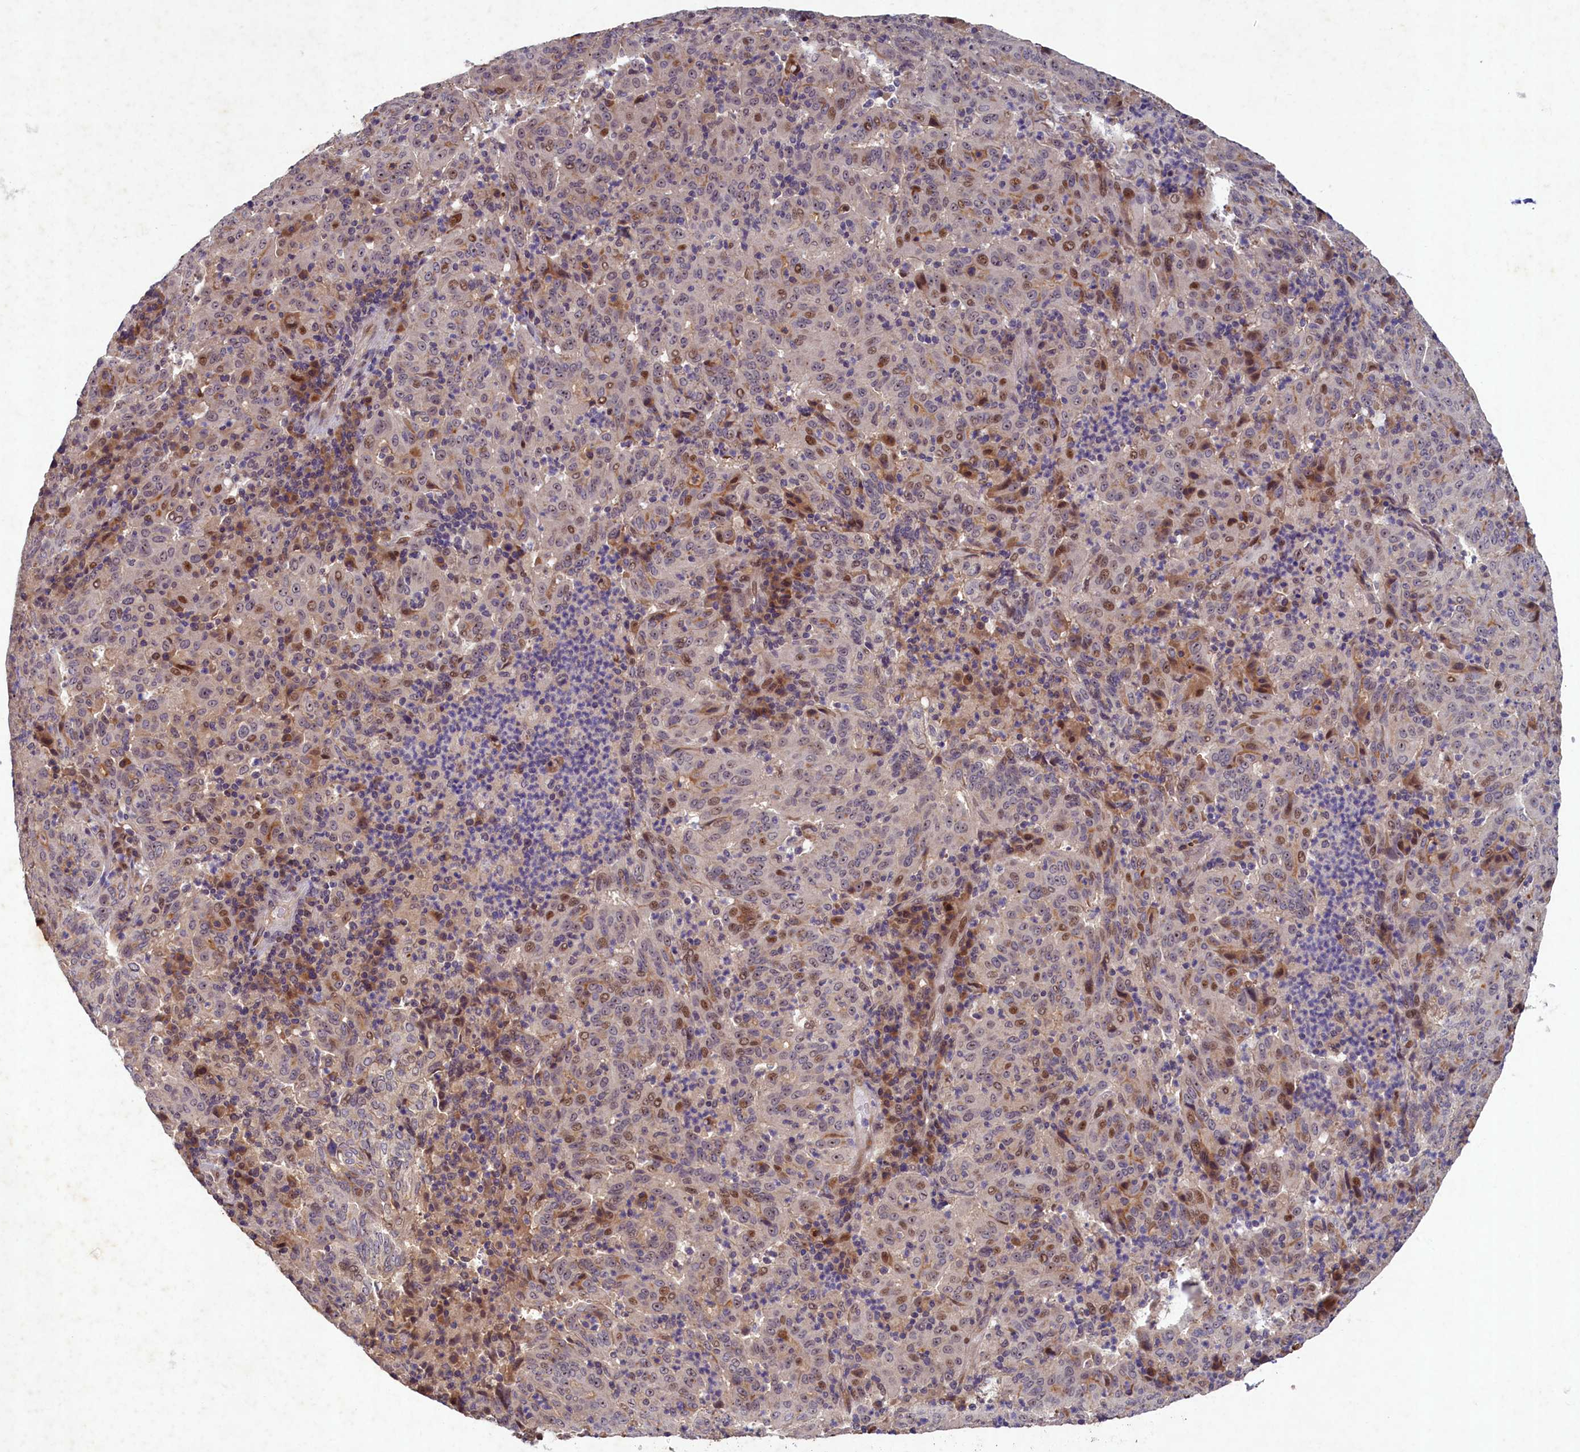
{"staining": {"intensity": "moderate", "quantity": "<25%", "location": "nuclear"}, "tissue": "pancreatic cancer", "cell_type": "Tumor cells", "image_type": "cancer", "snomed": [{"axis": "morphology", "description": "Adenocarcinoma, NOS"}, {"axis": "topography", "description": "Pancreas"}], "caption": "Adenocarcinoma (pancreatic) tissue reveals moderate nuclear expression in approximately <25% of tumor cells, visualized by immunohistochemistry. (Brightfield microscopy of DAB IHC at high magnification).", "gene": "LATS2", "patient": {"sex": "male", "age": 63}}